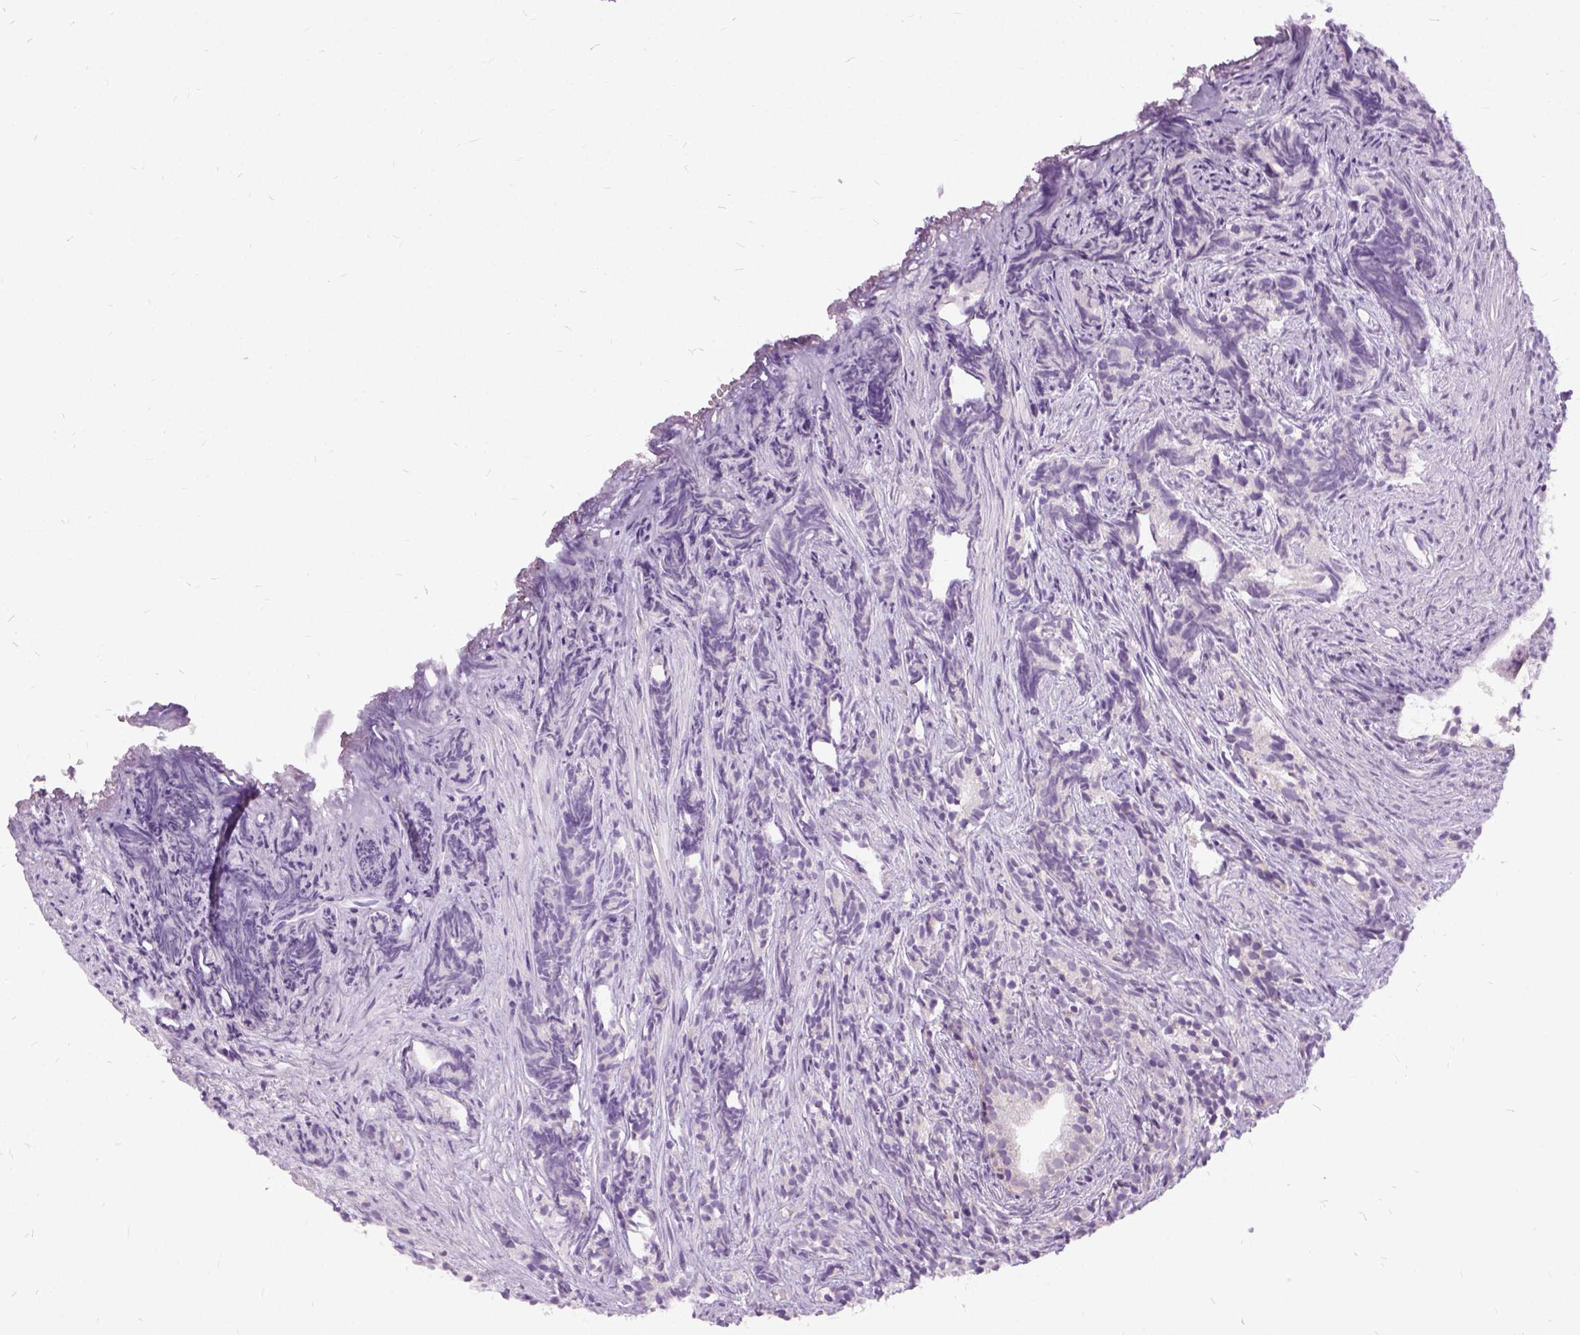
{"staining": {"intensity": "negative", "quantity": "none", "location": "none"}, "tissue": "prostate cancer", "cell_type": "Tumor cells", "image_type": "cancer", "snomed": [{"axis": "morphology", "description": "Adenocarcinoma, High grade"}, {"axis": "topography", "description": "Prostate"}], "caption": "IHC image of neoplastic tissue: human prostate cancer stained with DAB exhibits no significant protein expression in tumor cells.", "gene": "FDX1", "patient": {"sex": "male", "age": 84}}